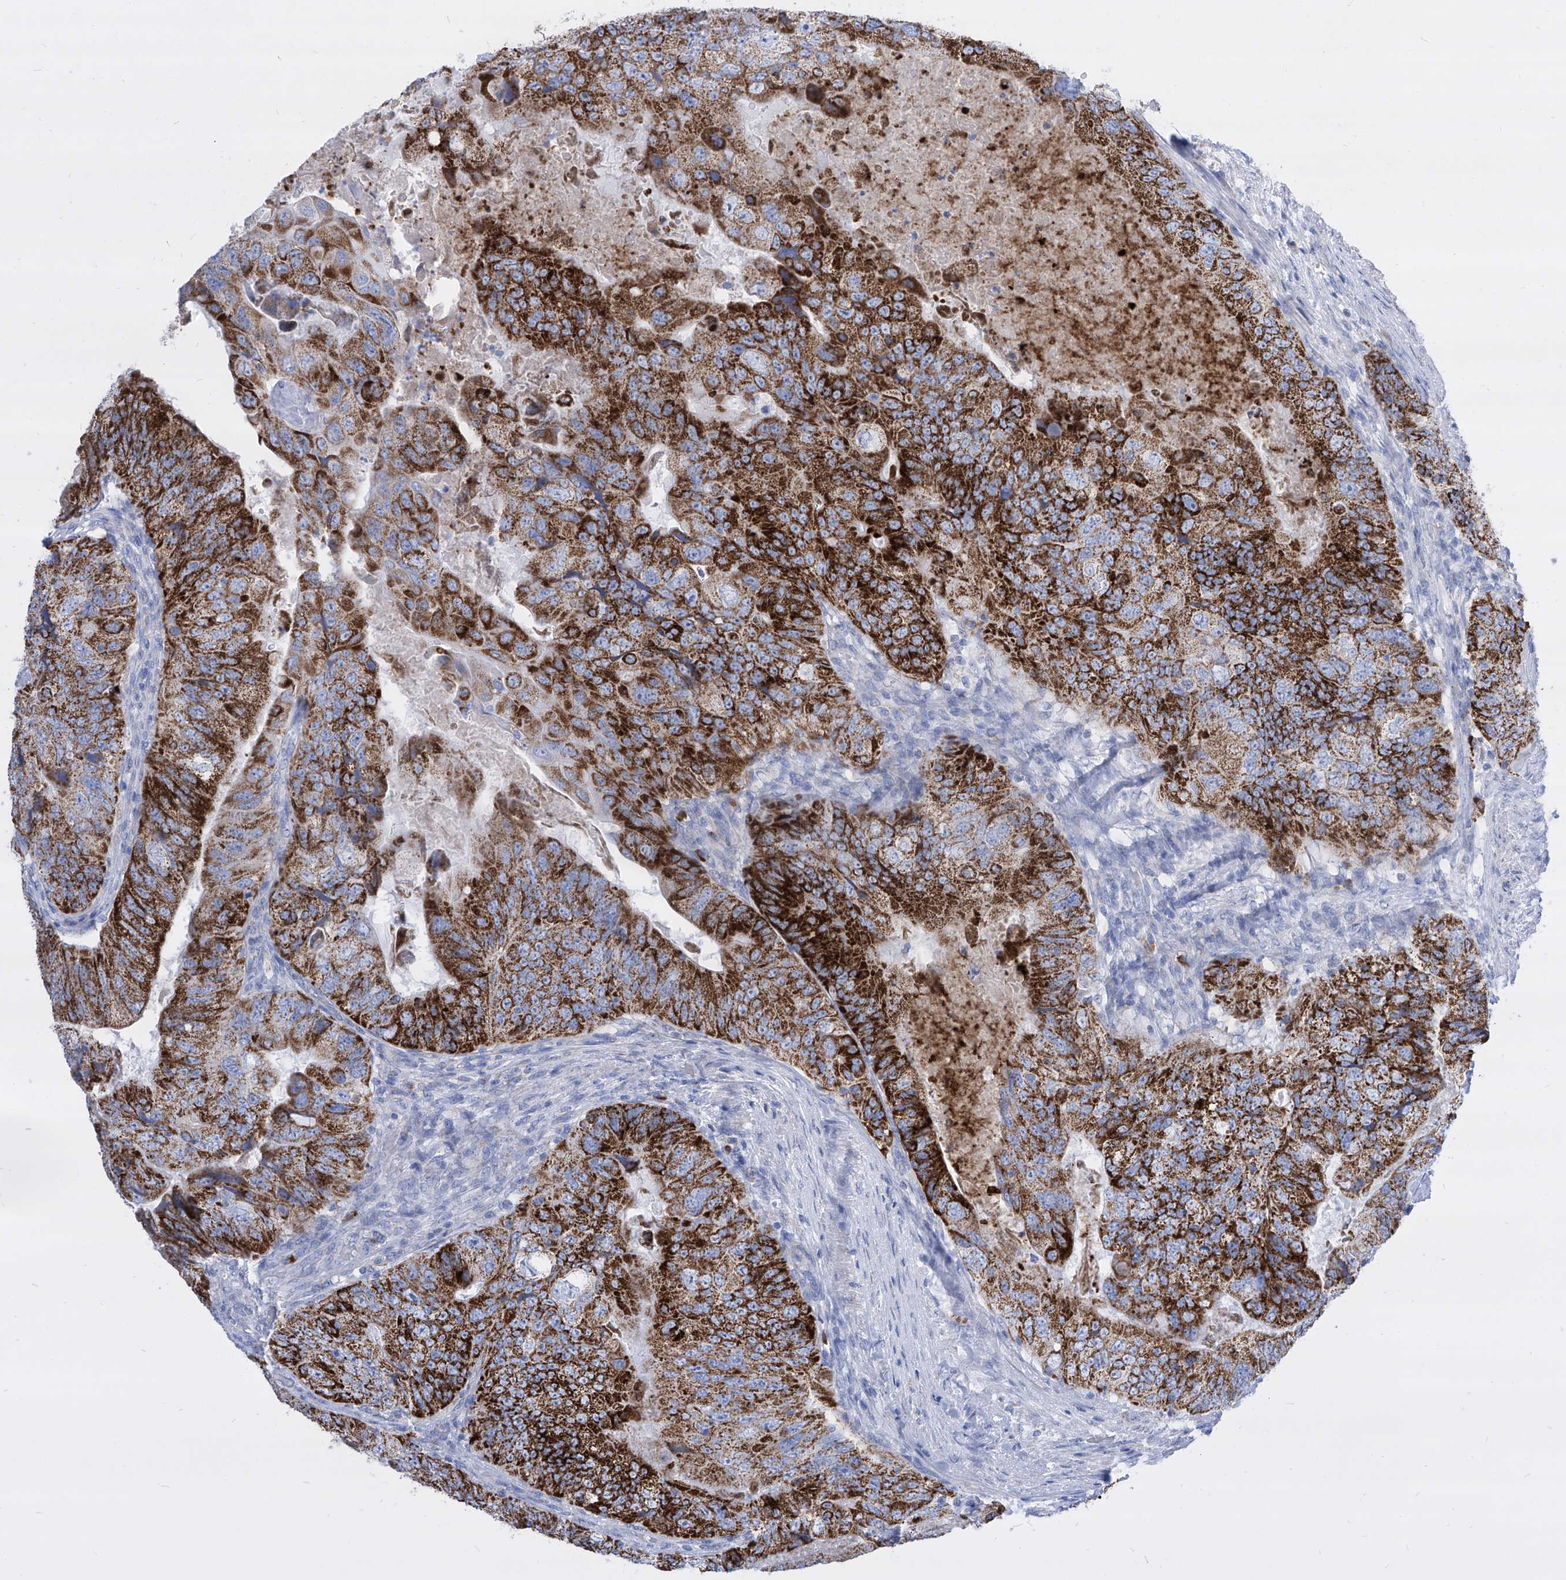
{"staining": {"intensity": "strong", "quantity": ">75%", "location": "cytoplasmic/membranous"}, "tissue": "colorectal cancer", "cell_type": "Tumor cells", "image_type": "cancer", "snomed": [{"axis": "morphology", "description": "Adenocarcinoma, NOS"}, {"axis": "topography", "description": "Rectum"}], "caption": "Immunohistochemistry (IHC) staining of adenocarcinoma (colorectal), which shows high levels of strong cytoplasmic/membranous positivity in approximately >75% of tumor cells indicating strong cytoplasmic/membranous protein staining. The staining was performed using DAB (3,3'-diaminobenzidine) (brown) for protein detection and nuclei were counterstained in hematoxylin (blue).", "gene": "COQ3", "patient": {"sex": "male", "age": 63}}